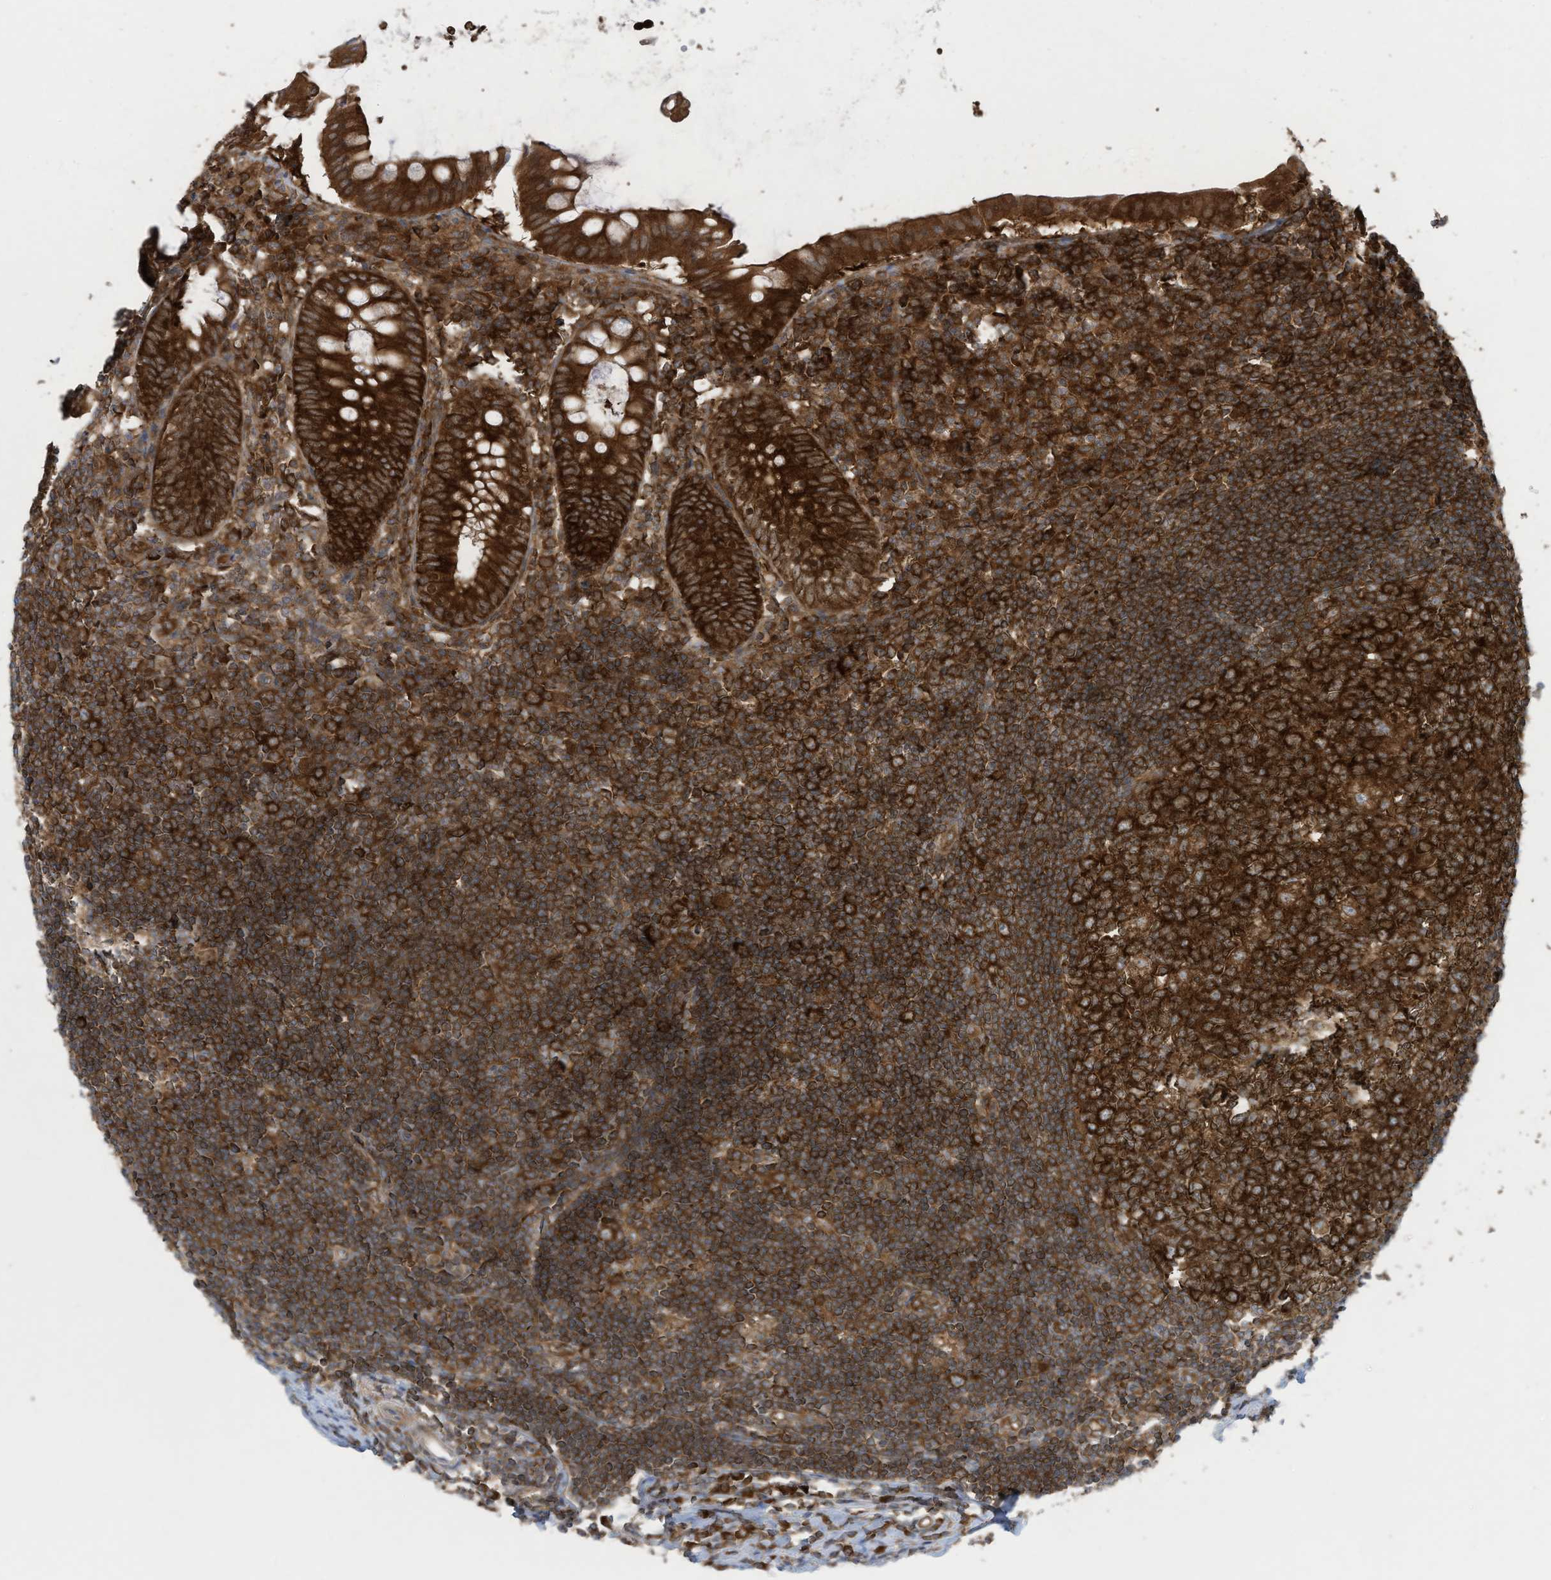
{"staining": {"intensity": "strong", "quantity": ">75%", "location": "cytoplasmic/membranous"}, "tissue": "appendix", "cell_type": "Glandular cells", "image_type": "normal", "snomed": [{"axis": "morphology", "description": "Normal tissue, NOS"}, {"axis": "topography", "description": "Appendix"}], "caption": "The micrograph demonstrates immunohistochemical staining of benign appendix. There is strong cytoplasmic/membranous staining is identified in approximately >75% of glandular cells.", "gene": "OLA1", "patient": {"sex": "female", "age": 54}}